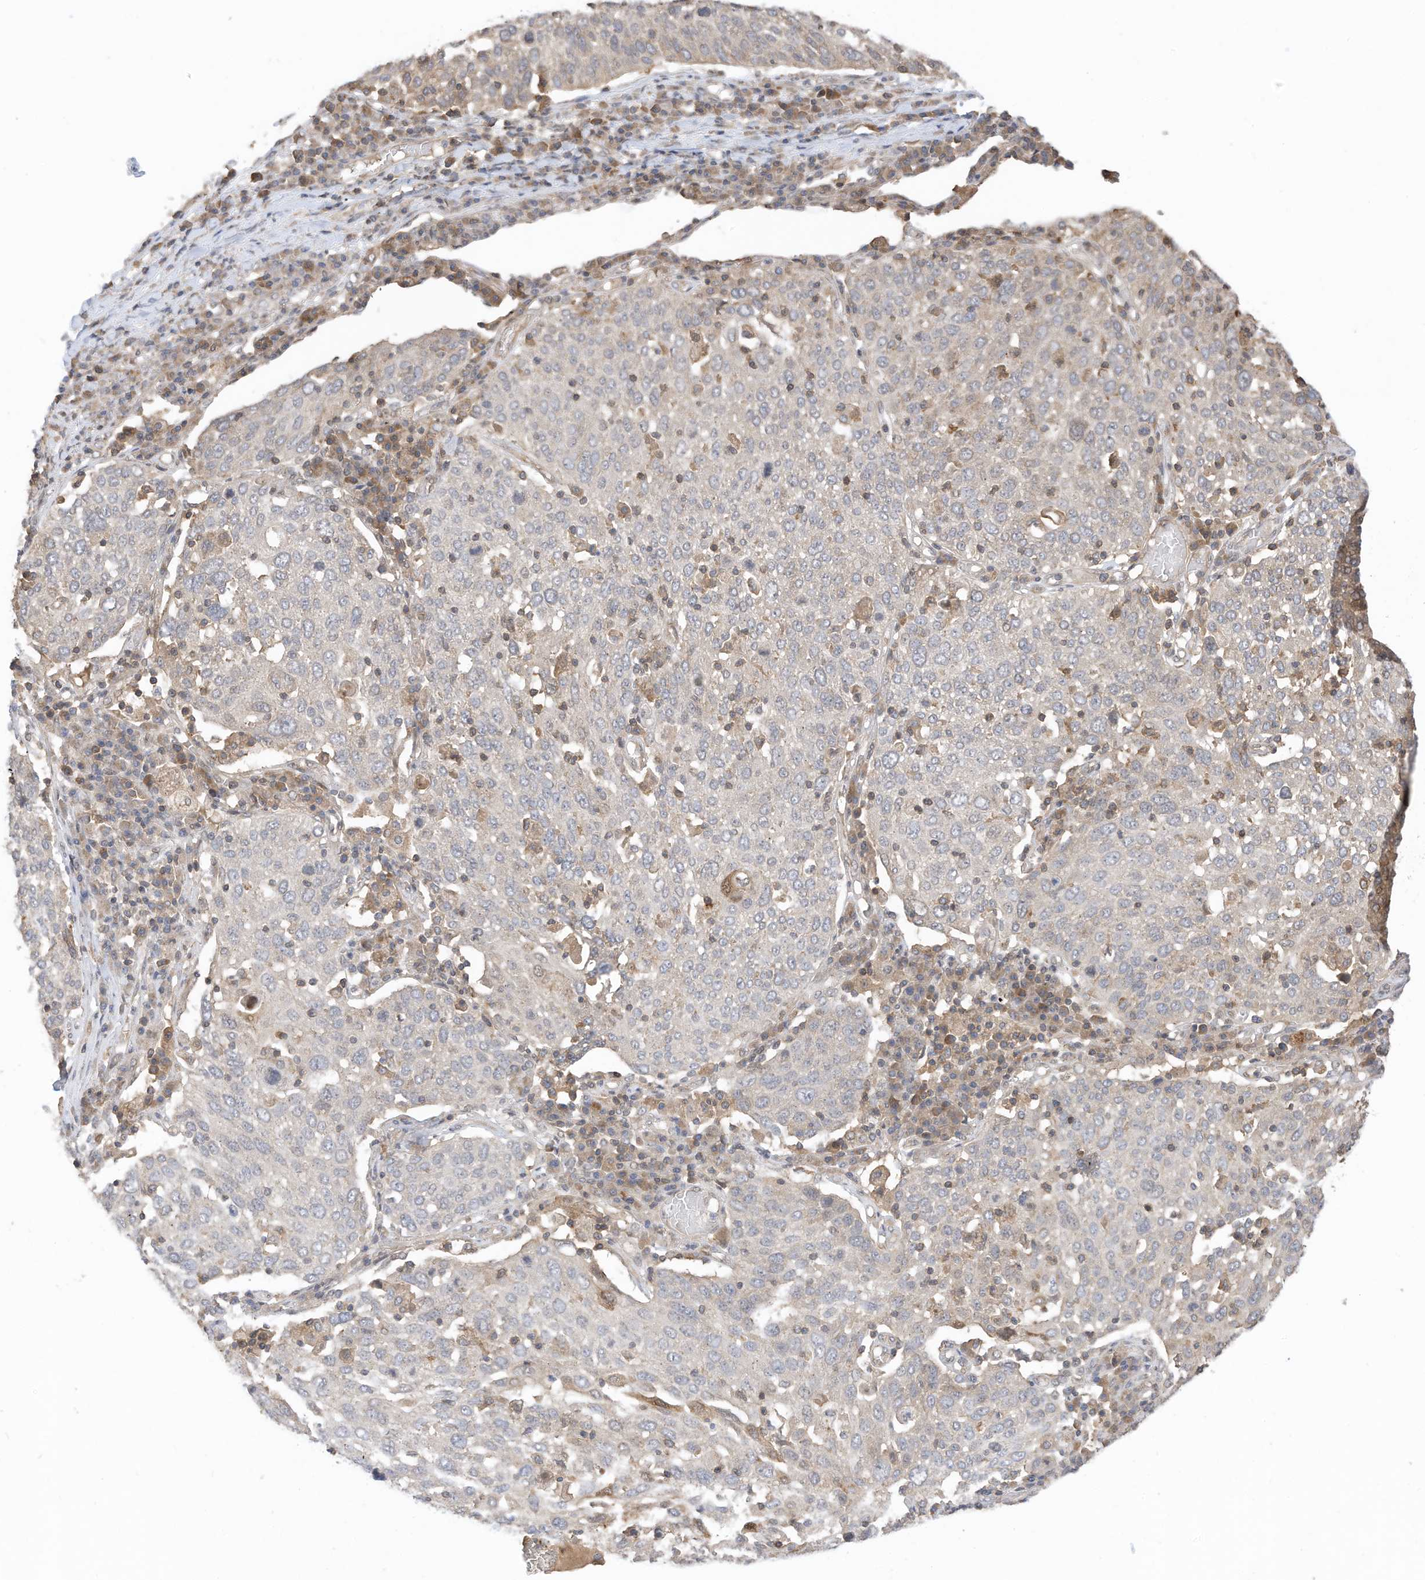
{"staining": {"intensity": "weak", "quantity": "<25%", "location": "cytoplasmic/membranous"}, "tissue": "lung cancer", "cell_type": "Tumor cells", "image_type": "cancer", "snomed": [{"axis": "morphology", "description": "Squamous cell carcinoma, NOS"}, {"axis": "topography", "description": "Lung"}], "caption": "This histopathology image is of squamous cell carcinoma (lung) stained with immunohistochemistry (IHC) to label a protein in brown with the nuclei are counter-stained blue. There is no staining in tumor cells.", "gene": "REC8", "patient": {"sex": "male", "age": 65}}